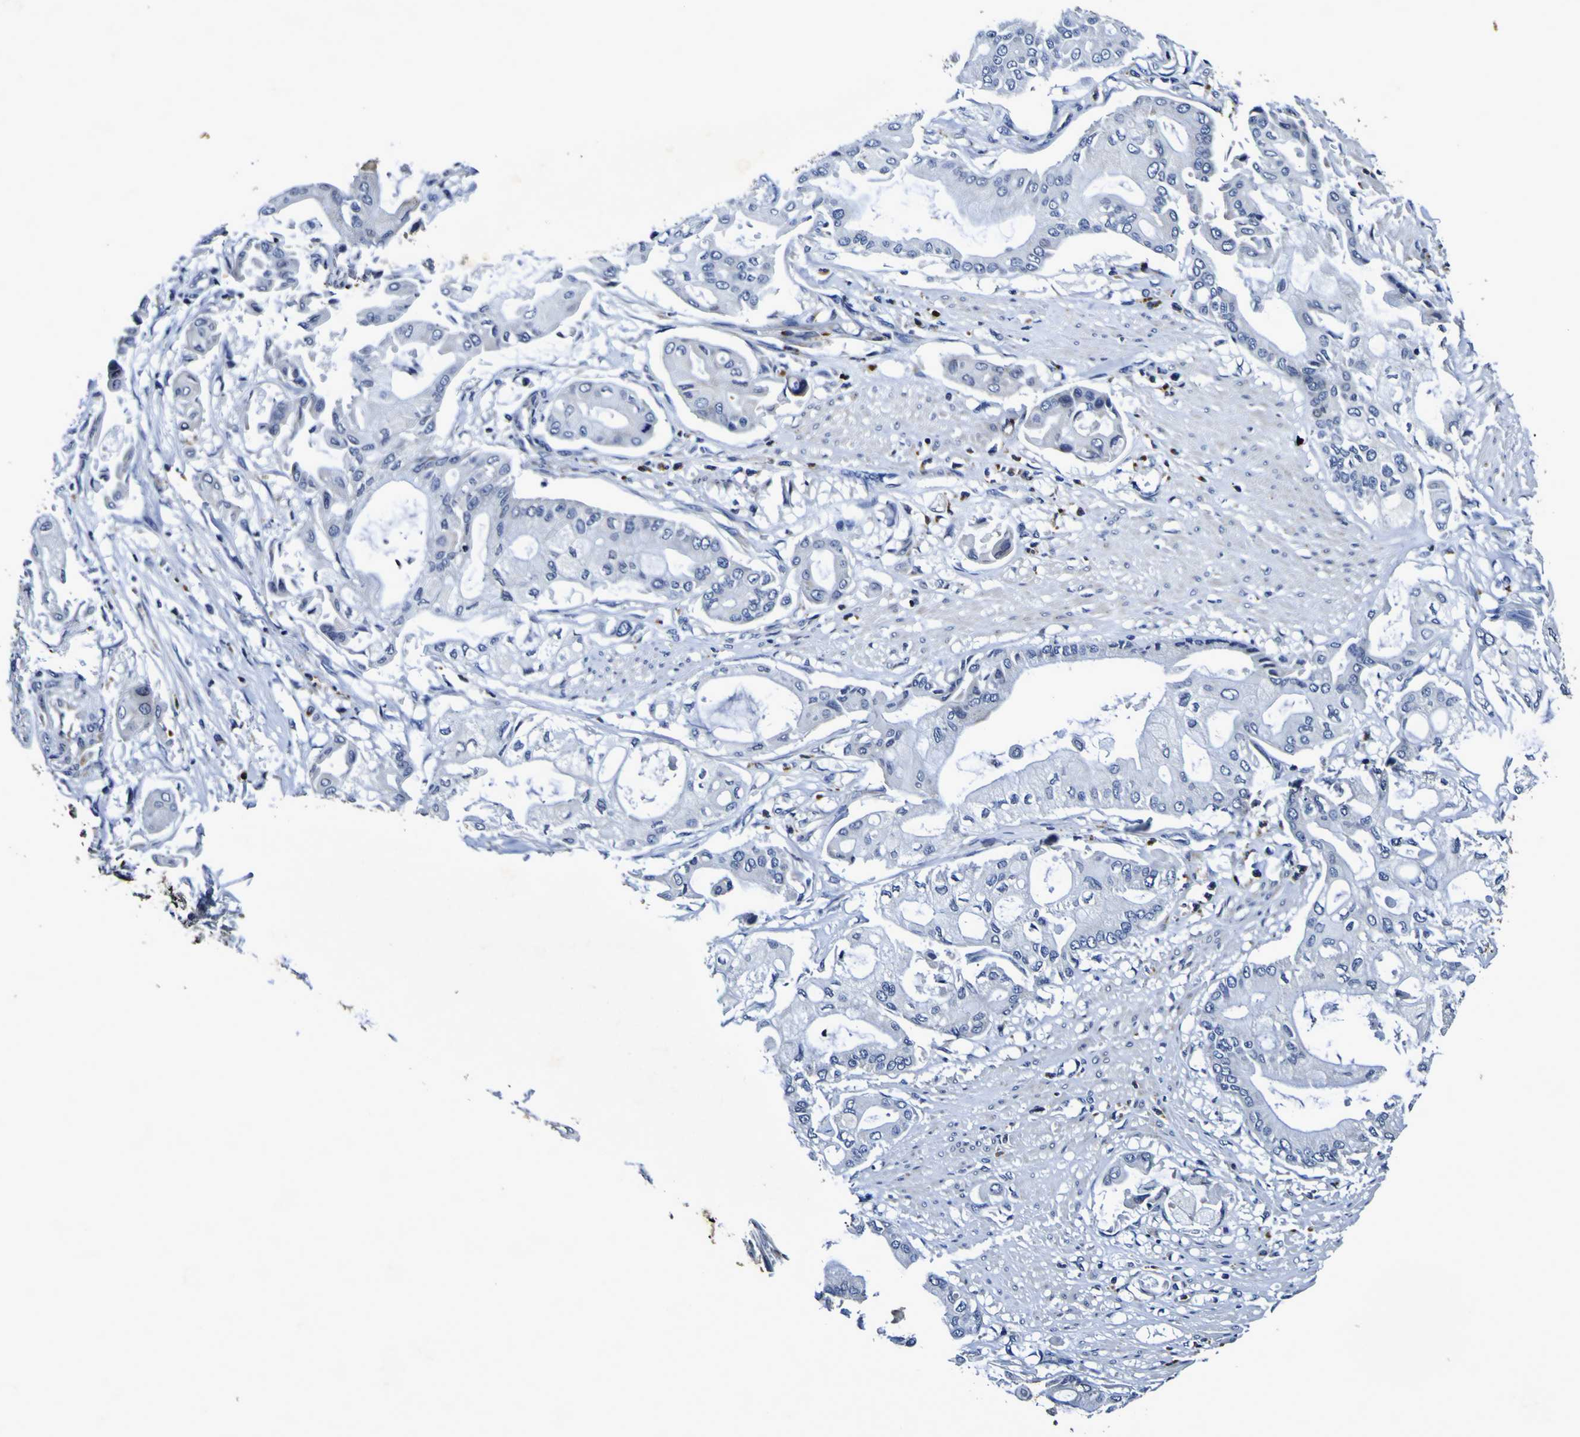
{"staining": {"intensity": "negative", "quantity": "none", "location": "none"}, "tissue": "pancreatic cancer", "cell_type": "Tumor cells", "image_type": "cancer", "snomed": [{"axis": "morphology", "description": "Adenocarcinoma, NOS"}, {"axis": "morphology", "description": "Adenocarcinoma, metastatic, NOS"}, {"axis": "topography", "description": "Lymph node"}, {"axis": "topography", "description": "Pancreas"}, {"axis": "topography", "description": "Duodenum"}], "caption": "Tumor cells show no significant protein staining in metastatic adenocarcinoma (pancreatic).", "gene": "PANK4", "patient": {"sex": "female", "age": 64}}